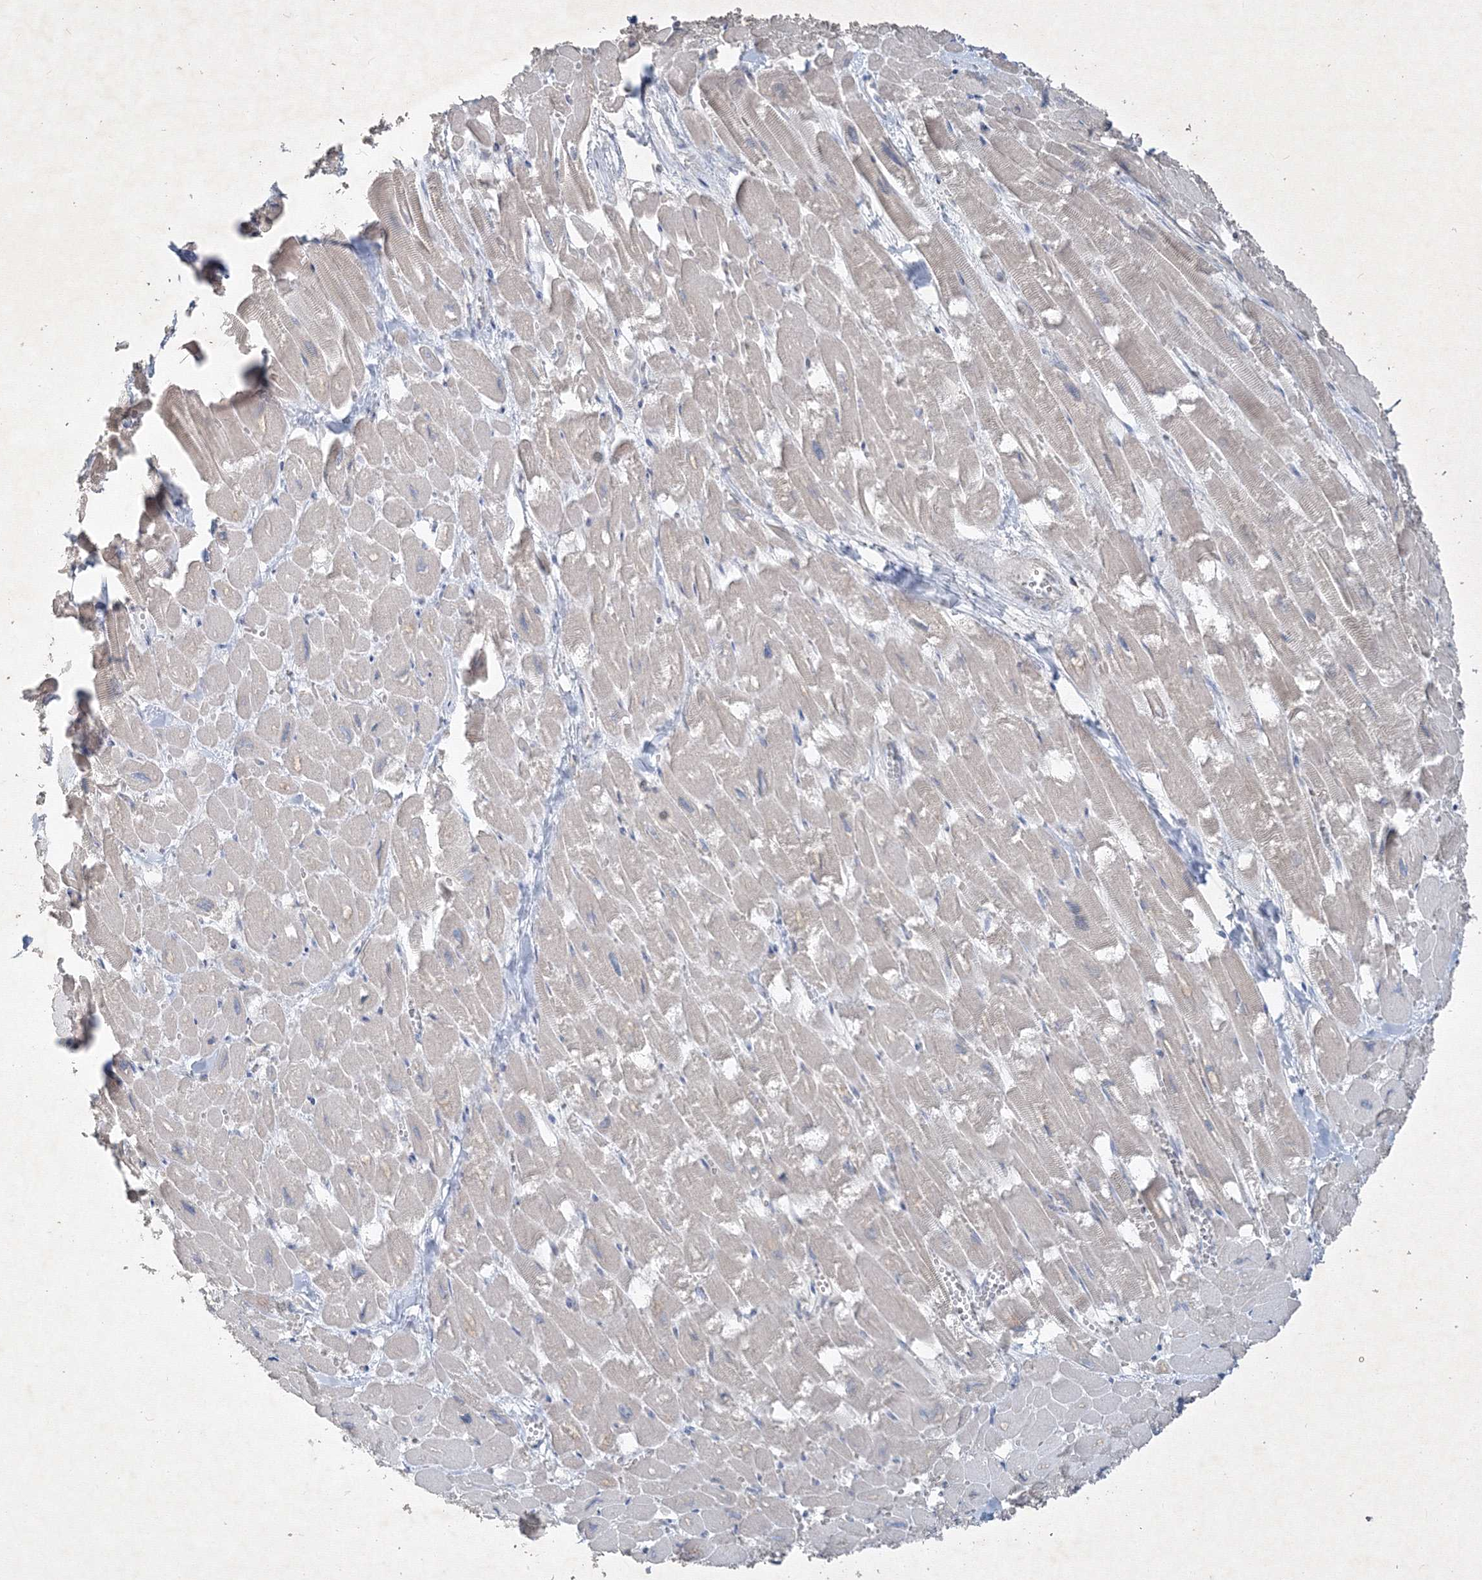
{"staining": {"intensity": "weak", "quantity": "<25%", "location": "cytoplasmic/membranous"}, "tissue": "heart muscle", "cell_type": "Cardiomyocytes", "image_type": "normal", "snomed": [{"axis": "morphology", "description": "Normal tissue, NOS"}, {"axis": "topography", "description": "Heart"}], "caption": "The micrograph shows no significant expression in cardiomyocytes of heart muscle. (DAB (3,3'-diaminobenzidine) immunohistochemistry (IHC) with hematoxylin counter stain).", "gene": "IFNAR1", "patient": {"sex": "male", "age": 54}}